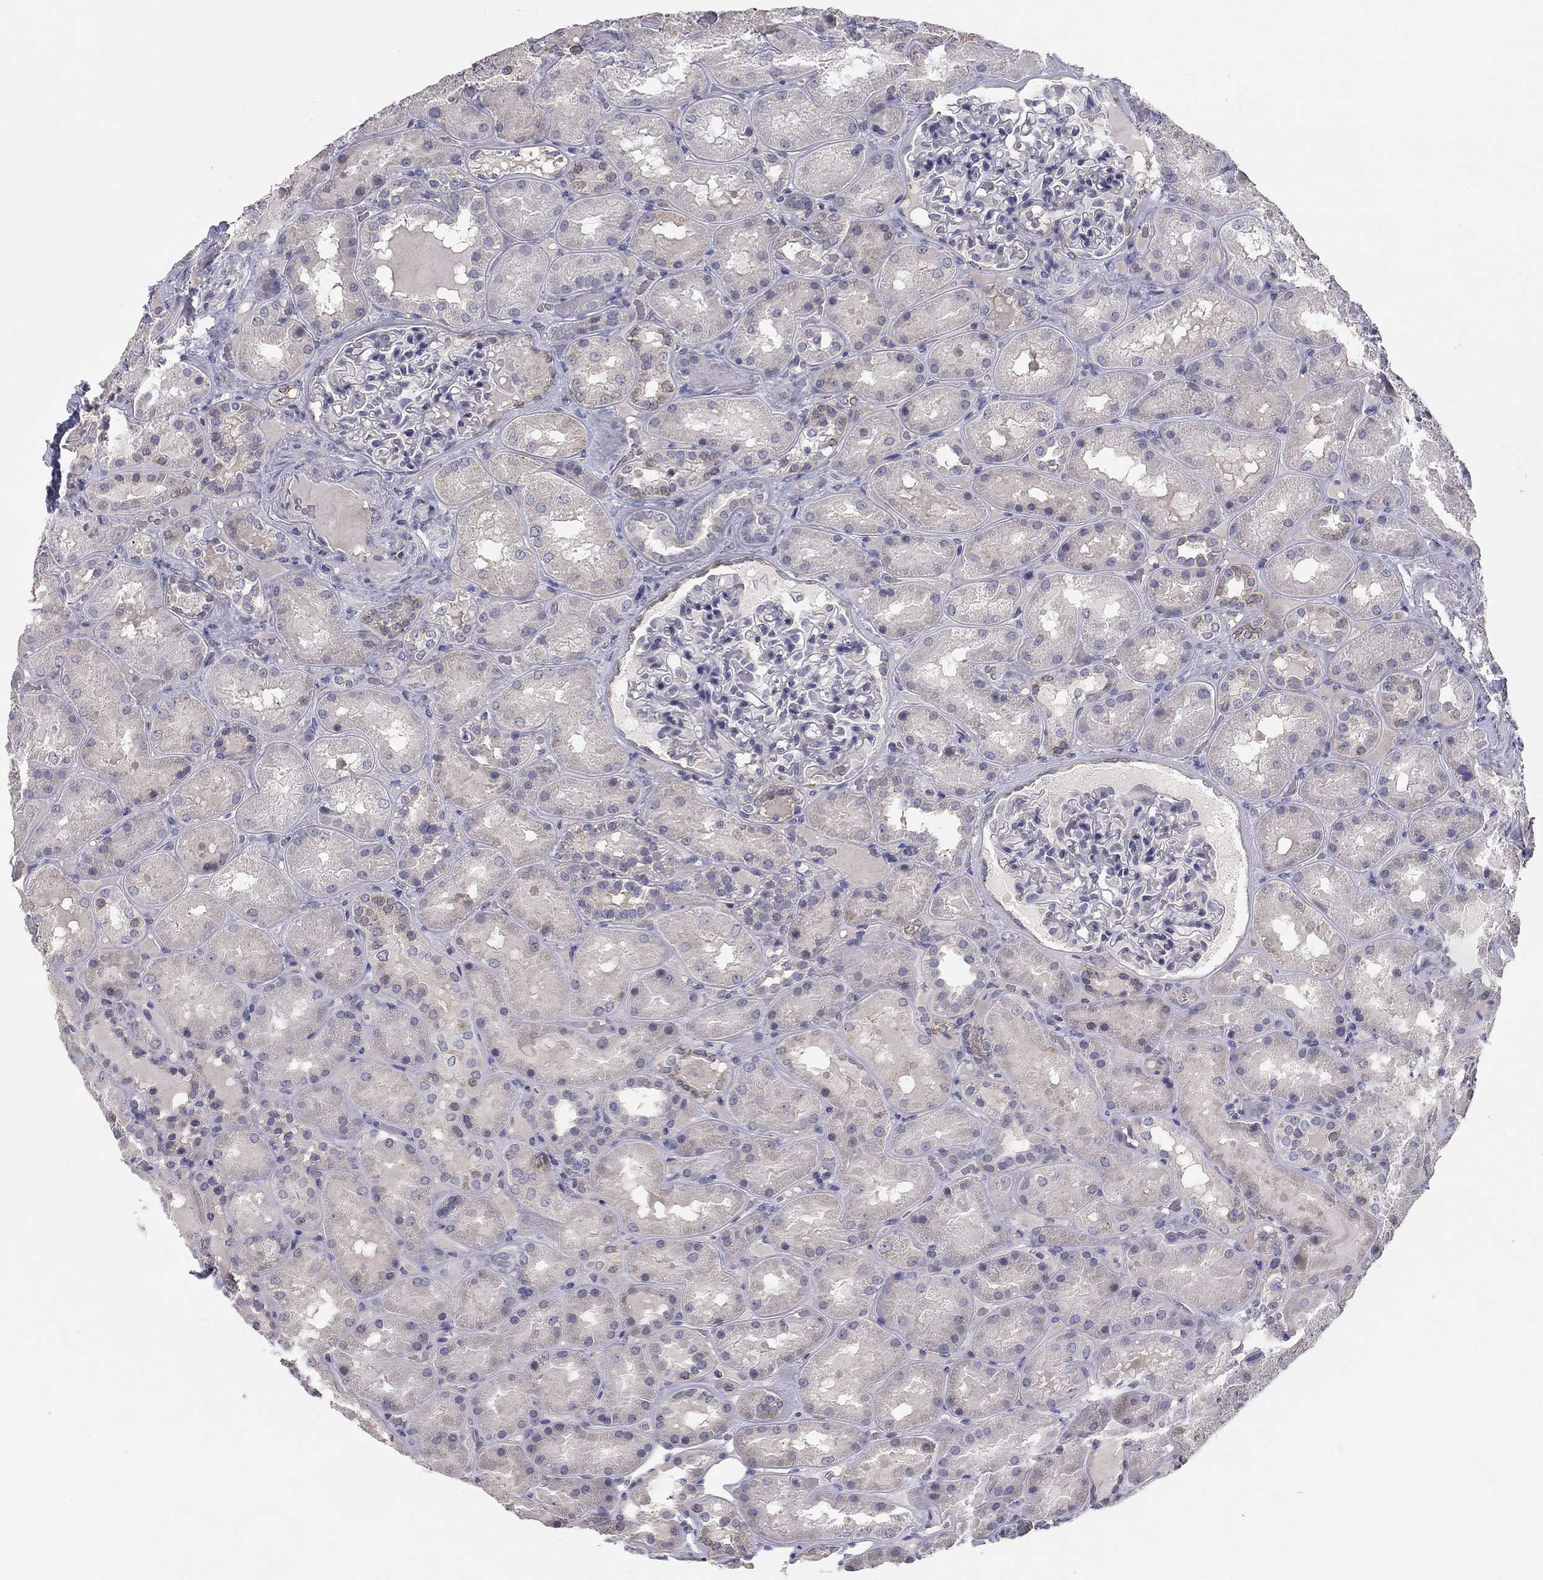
{"staining": {"intensity": "negative", "quantity": "none", "location": "none"}, "tissue": "kidney", "cell_type": "Cells in glomeruli", "image_type": "normal", "snomed": [{"axis": "morphology", "description": "Normal tissue, NOS"}, {"axis": "topography", "description": "Kidney"}], "caption": "Cells in glomeruli are negative for brown protein staining in benign kidney. (IHC, brightfield microscopy, high magnification).", "gene": "SEPTIN3", "patient": {"sex": "male", "age": 73}}